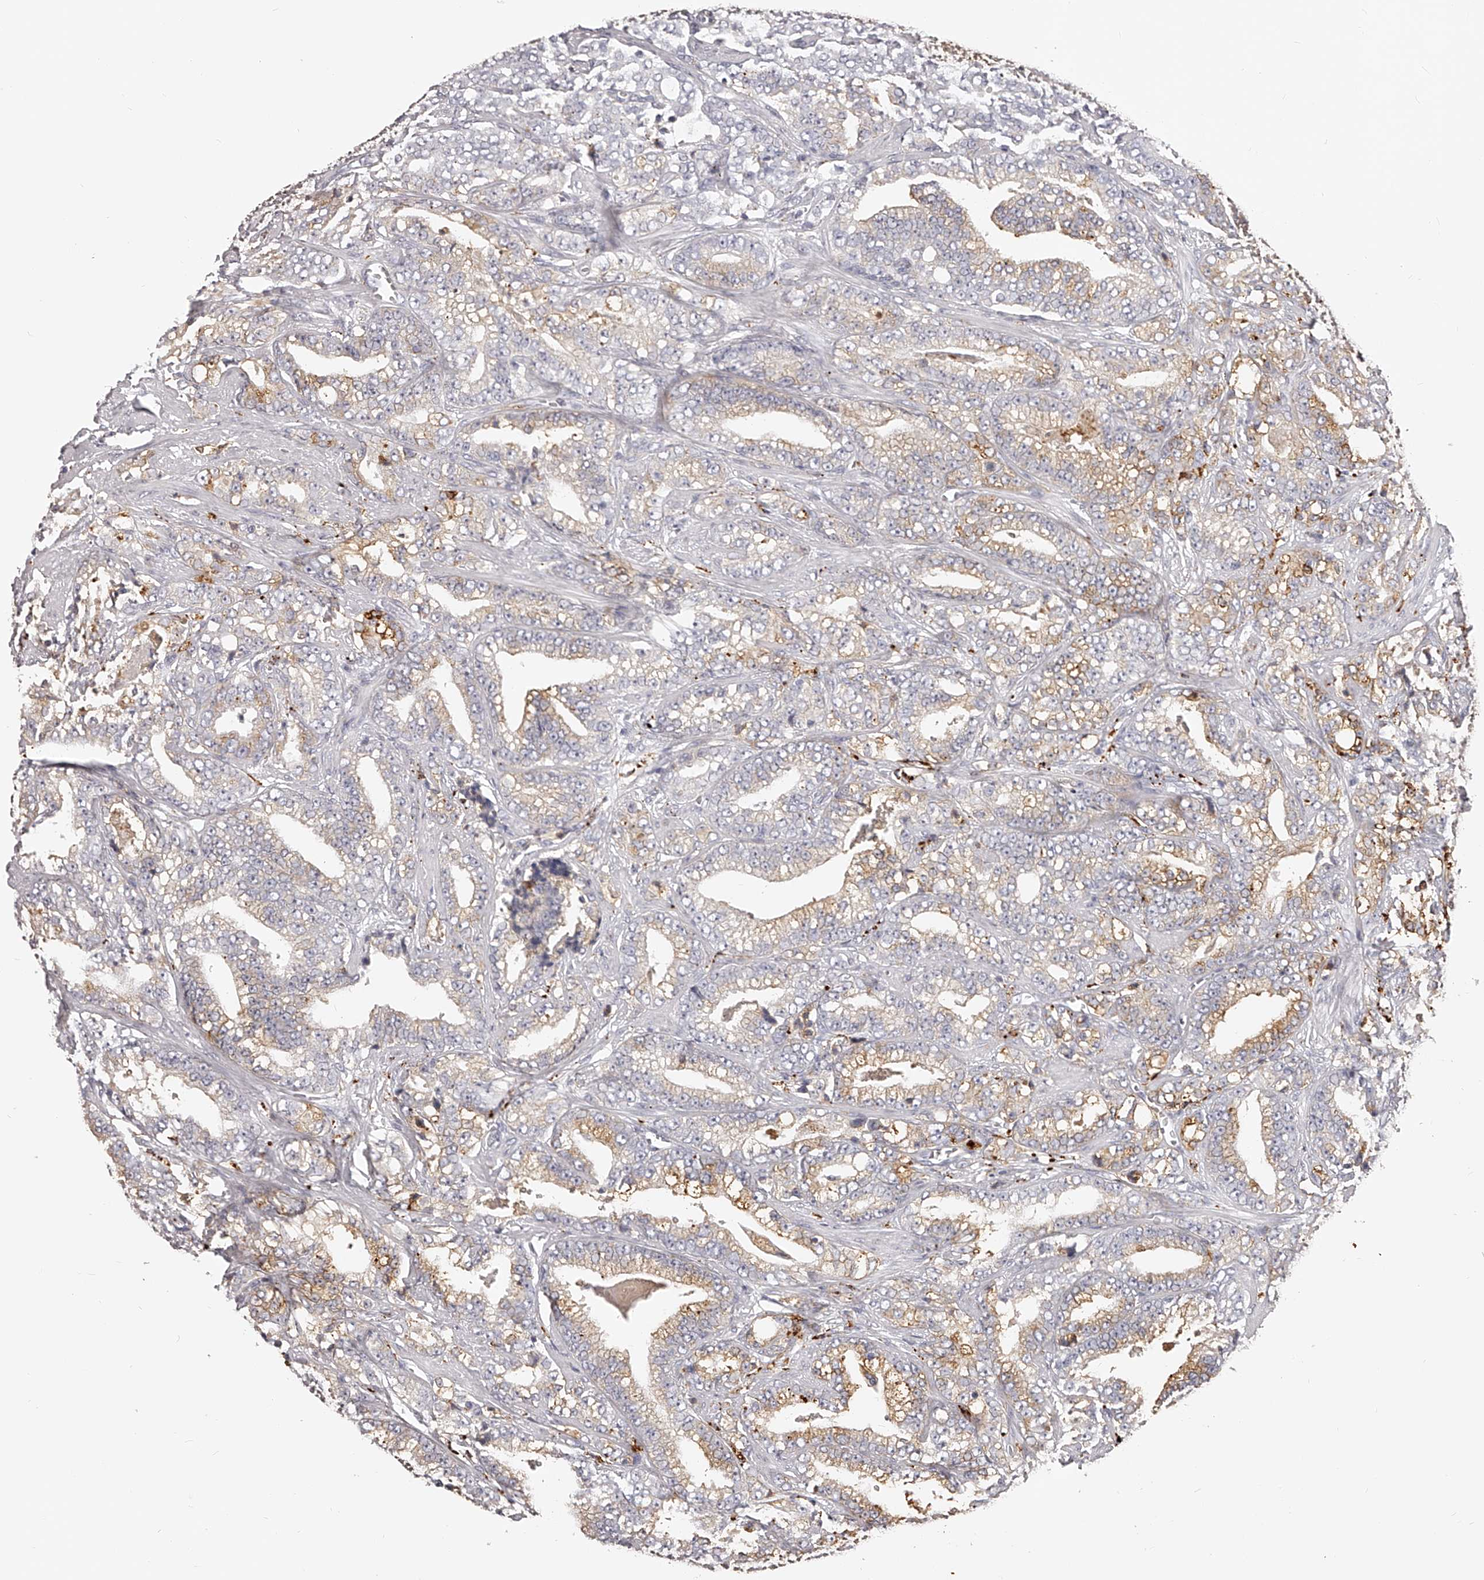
{"staining": {"intensity": "moderate", "quantity": "<25%", "location": "cytoplasmic/membranous"}, "tissue": "prostate cancer", "cell_type": "Tumor cells", "image_type": "cancer", "snomed": [{"axis": "morphology", "description": "Adenocarcinoma, High grade"}, {"axis": "topography", "description": "Prostate and seminal vesicle, NOS"}], "caption": "Adenocarcinoma (high-grade) (prostate) stained with a protein marker demonstrates moderate staining in tumor cells.", "gene": "DMRT1", "patient": {"sex": "male", "age": 67}}